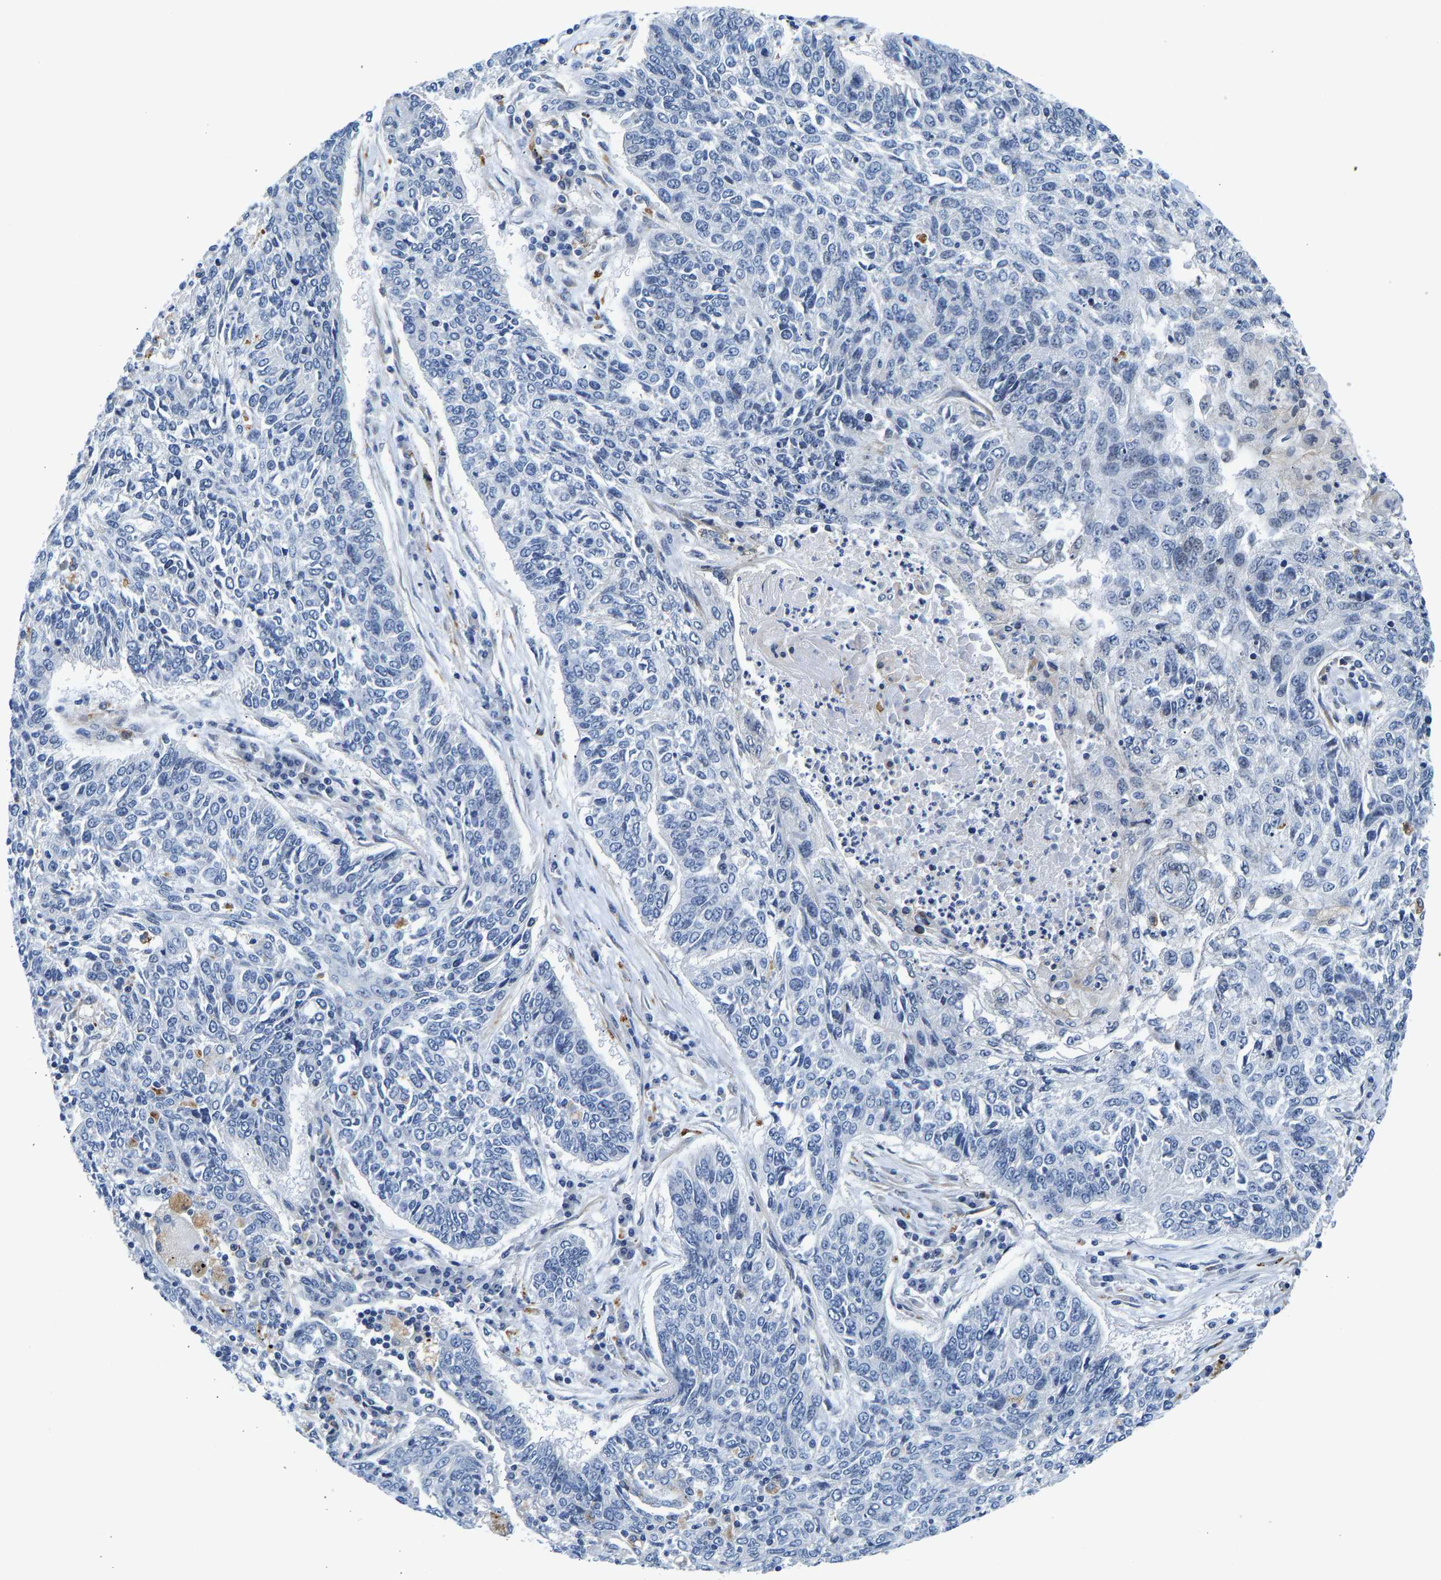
{"staining": {"intensity": "negative", "quantity": "none", "location": "none"}, "tissue": "lung cancer", "cell_type": "Tumor cells", "image_type": "cancer", "snomed": [{"axis": "morphology", "description": "Normal tissue, NOS"}, {"axis": "morphology", "description": "Squamous cell carcinoma, NOS"}, {"axis": "topography", "description": "Cartilage tissue"}, {"axis": "topography", "description": "Bronchus"}, {"axis": "topography", "description": "Lung"}], "caption": "Lung cancer (squamous cell carcinoma) was stained to show a protein in brown. There is no significant expression in tumor cells.", "gene": "RESF1", "patient": {"sex": "female", "age": 49}}